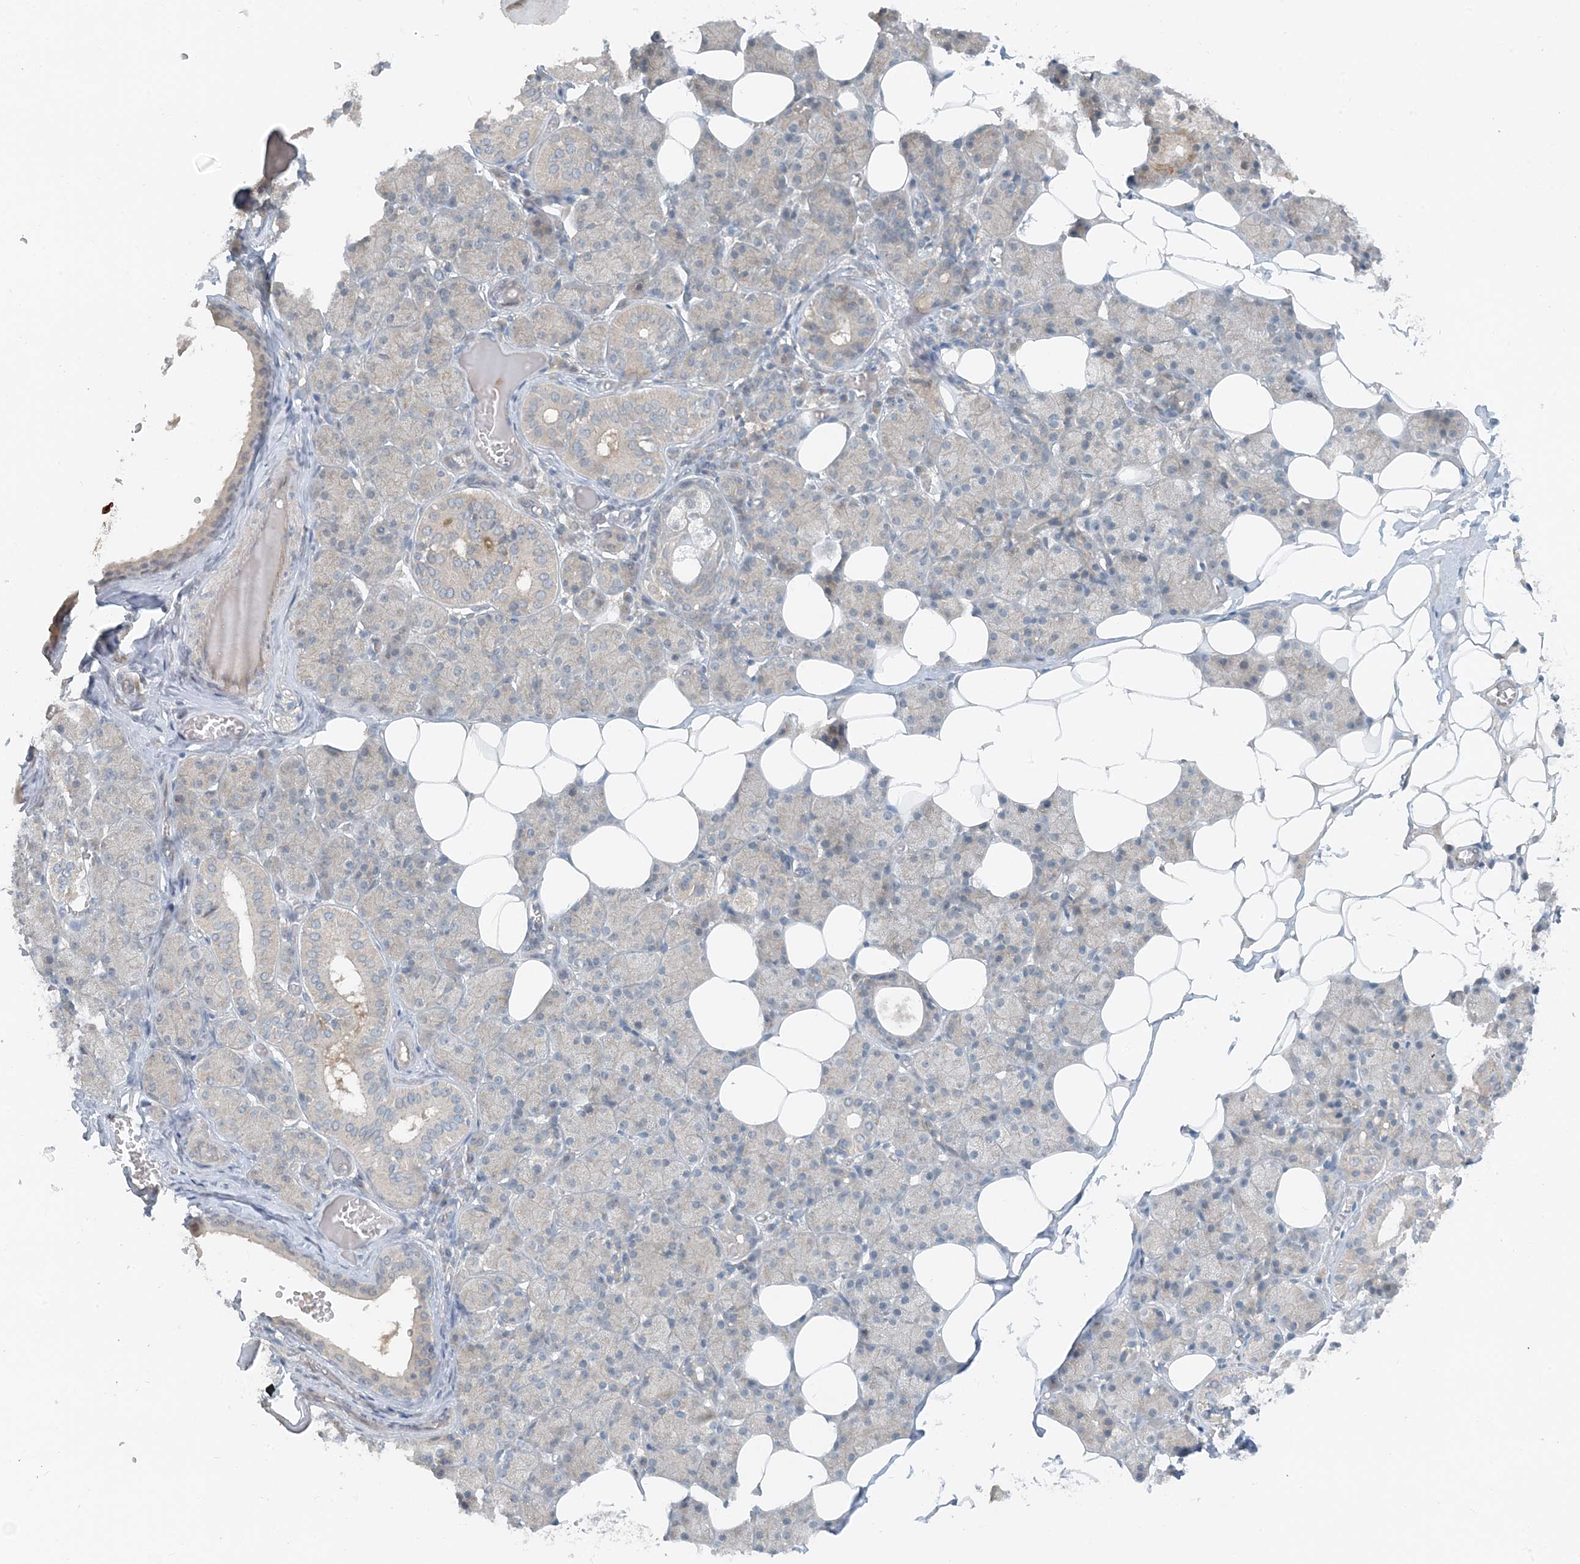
{"staining": {"intensity": "weak", "quantity": "<25%", "location": "cytoplasmic/membranous"}, "tissue": "salivary gland", "cell_type": "Glandular cells", "image_type": "normal", "snomed": [{"axis": "morphology", "description": "Normal tissue, NOS"}, {"axis": "topography", "description": "Salivary gland"}], "caption": "This is a photomicrograph of immunohistochemistry staining of benign salivary gland, which shows no expression in glandular cells. (Brightfield microscopy of DAB (3,3'-diaminobenzidine) IHC at high magnification).", "gene": "MITD1", "patient": {"sex": "female", "age": 33}}